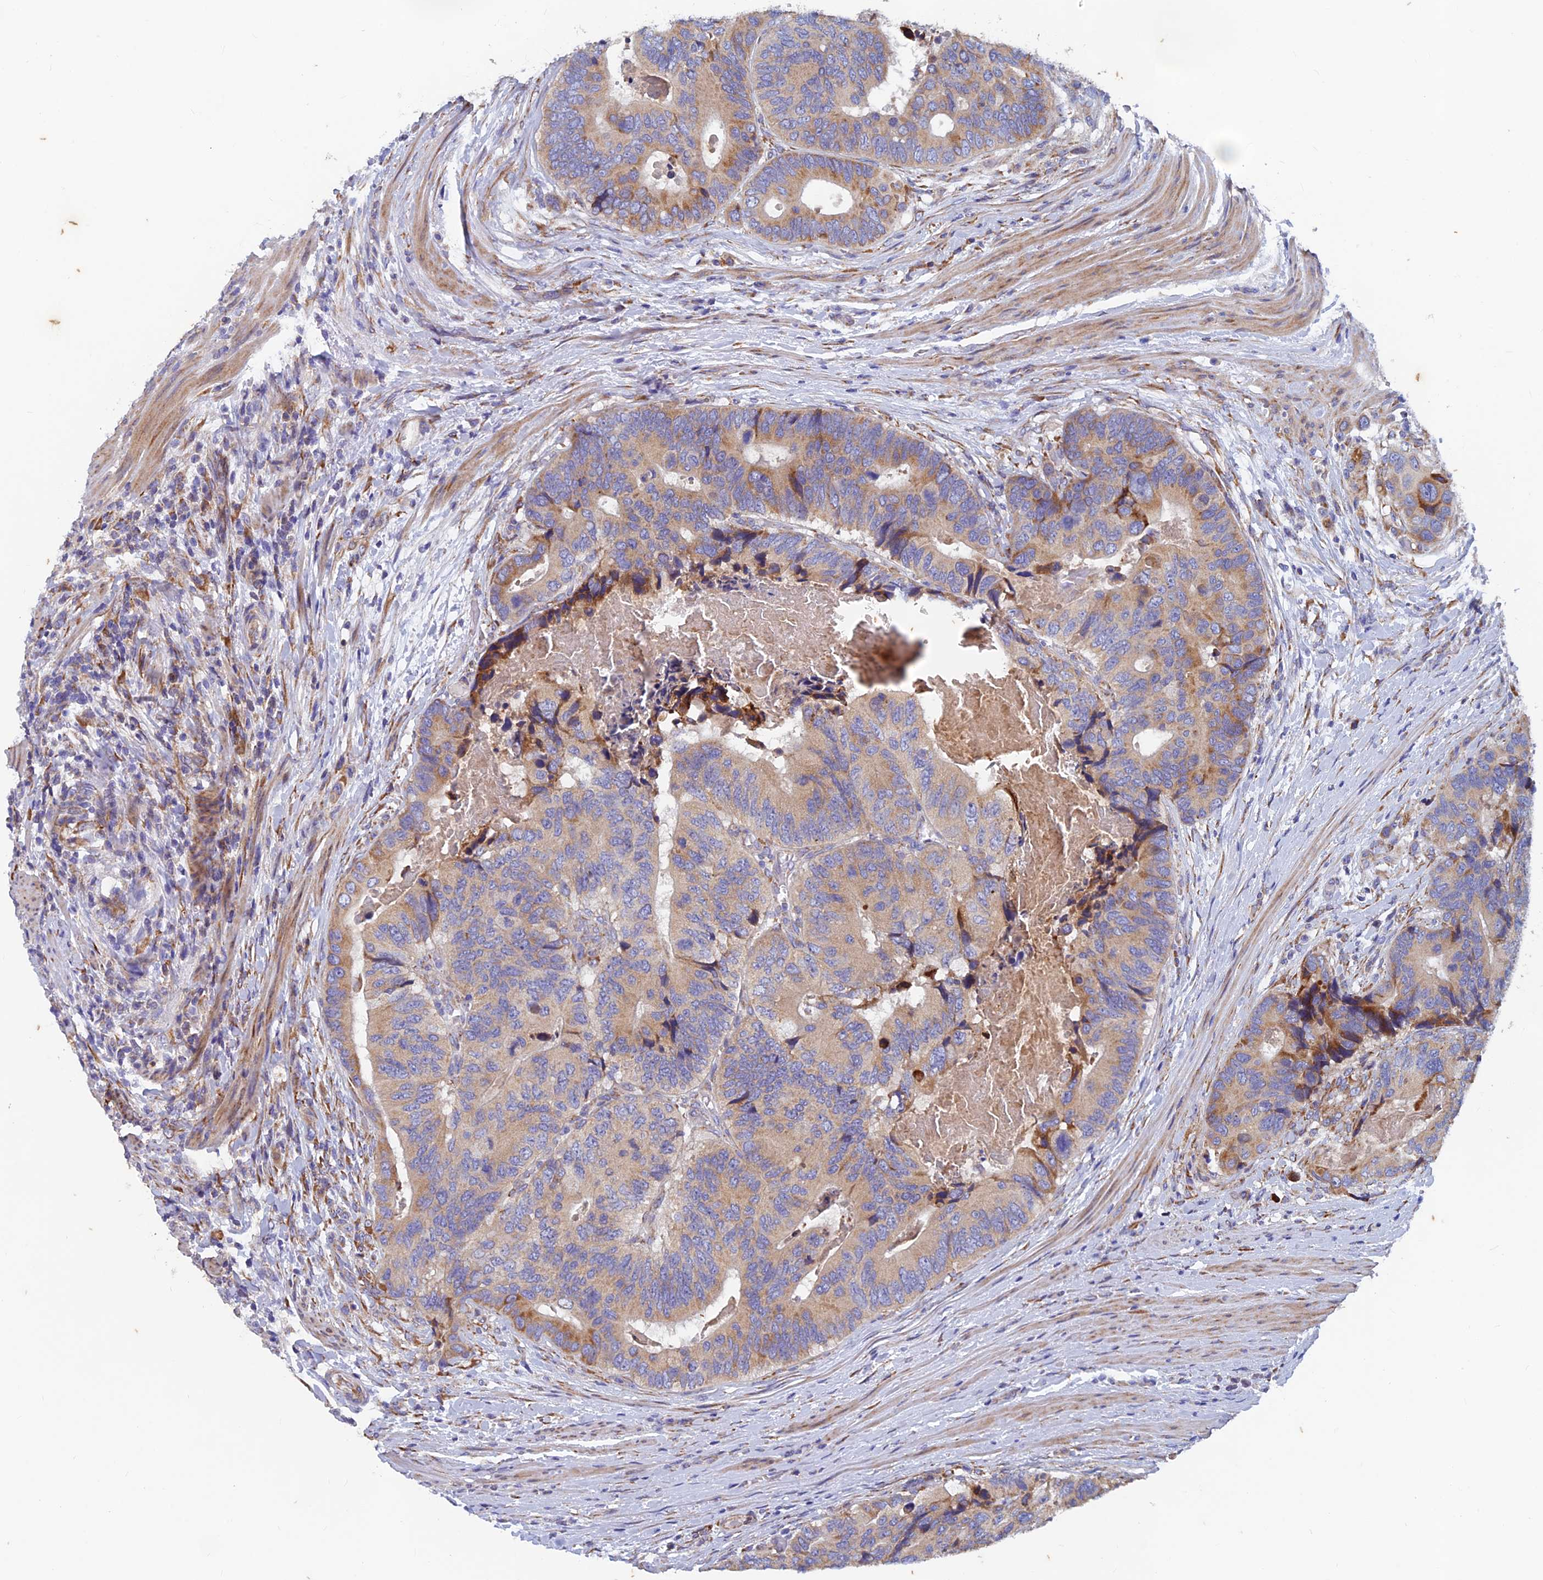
{"staining": {"intensity": "moderate", "quantity": "25%-75%", "location": "cytoplasmic/membranous"}, "tissue": "colorectal cancer", "cell_type": "Tumor cells", "image_type": "cancer", "snomed": [{"axis": "morphology", "description": "Adenocarcinoma, NOS"}, {"axis": "topography", "description": "Colon"}], "caption": "A brown stain highlights moderate cytoplasmic/membranous expression of a protein in colorectal cancer tumor cells.", "gene": "AP4S1", "patient": {"sex": "male", "age": 84}}